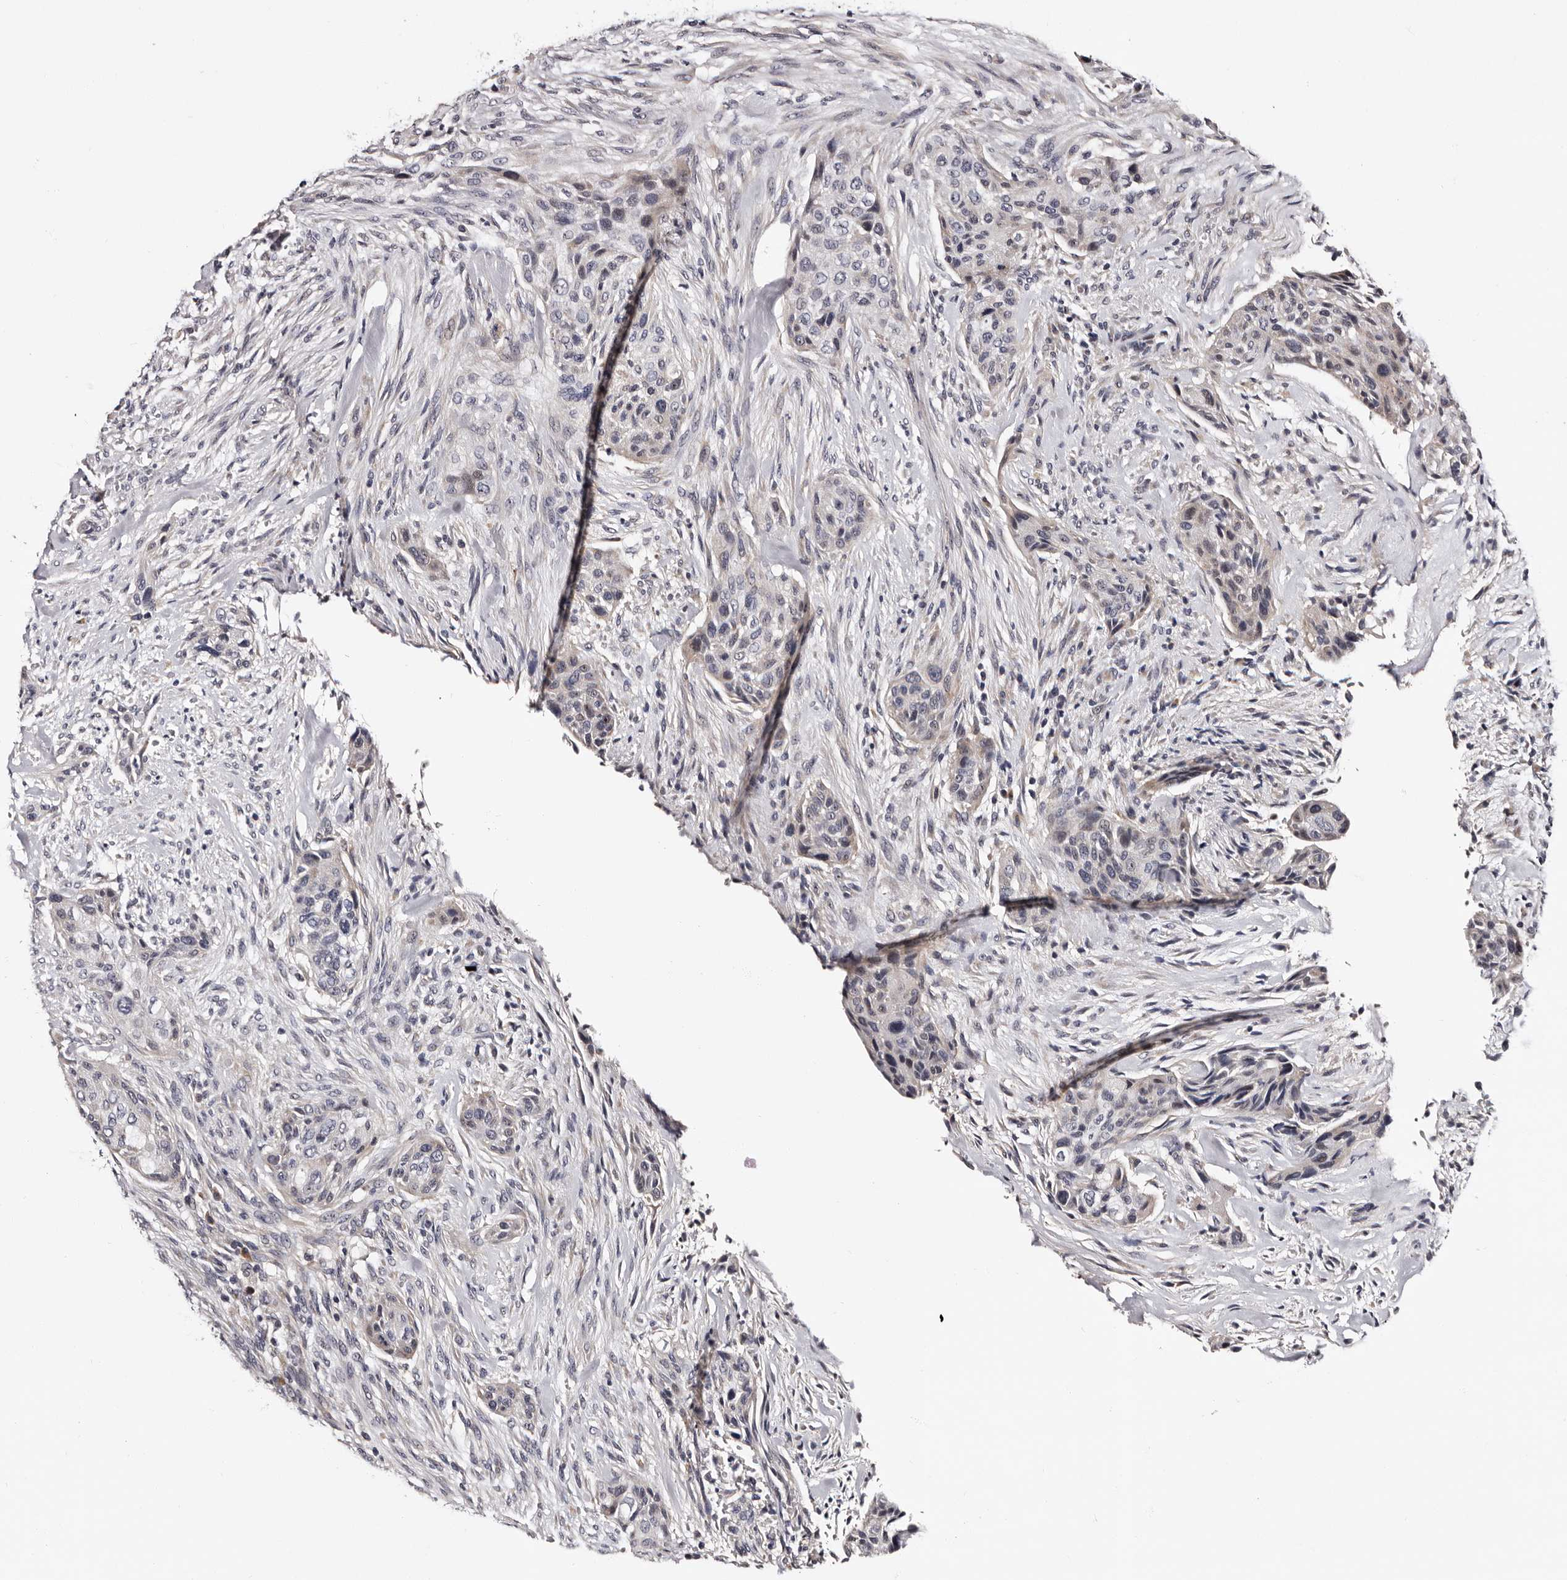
{"staining": {"intensity": "negative", "quantity": "none", "location": "none"}, "tissue": "urothelial cancer", "cell_type": "Tumor cells", "image_type": "cancer", "snomed": [{"axis": "morphology", "description": "Urothelial carcinoma, High grade"}, {"axis": "topography", "description": "Urinary bladder"}], "caption": "Urothelial carcinoma (high-grade) stained for a protein using IHC reveals no staining tumor cells.", "gene": "TAF4B", "patient": {"sex": "male", "age": 35}}